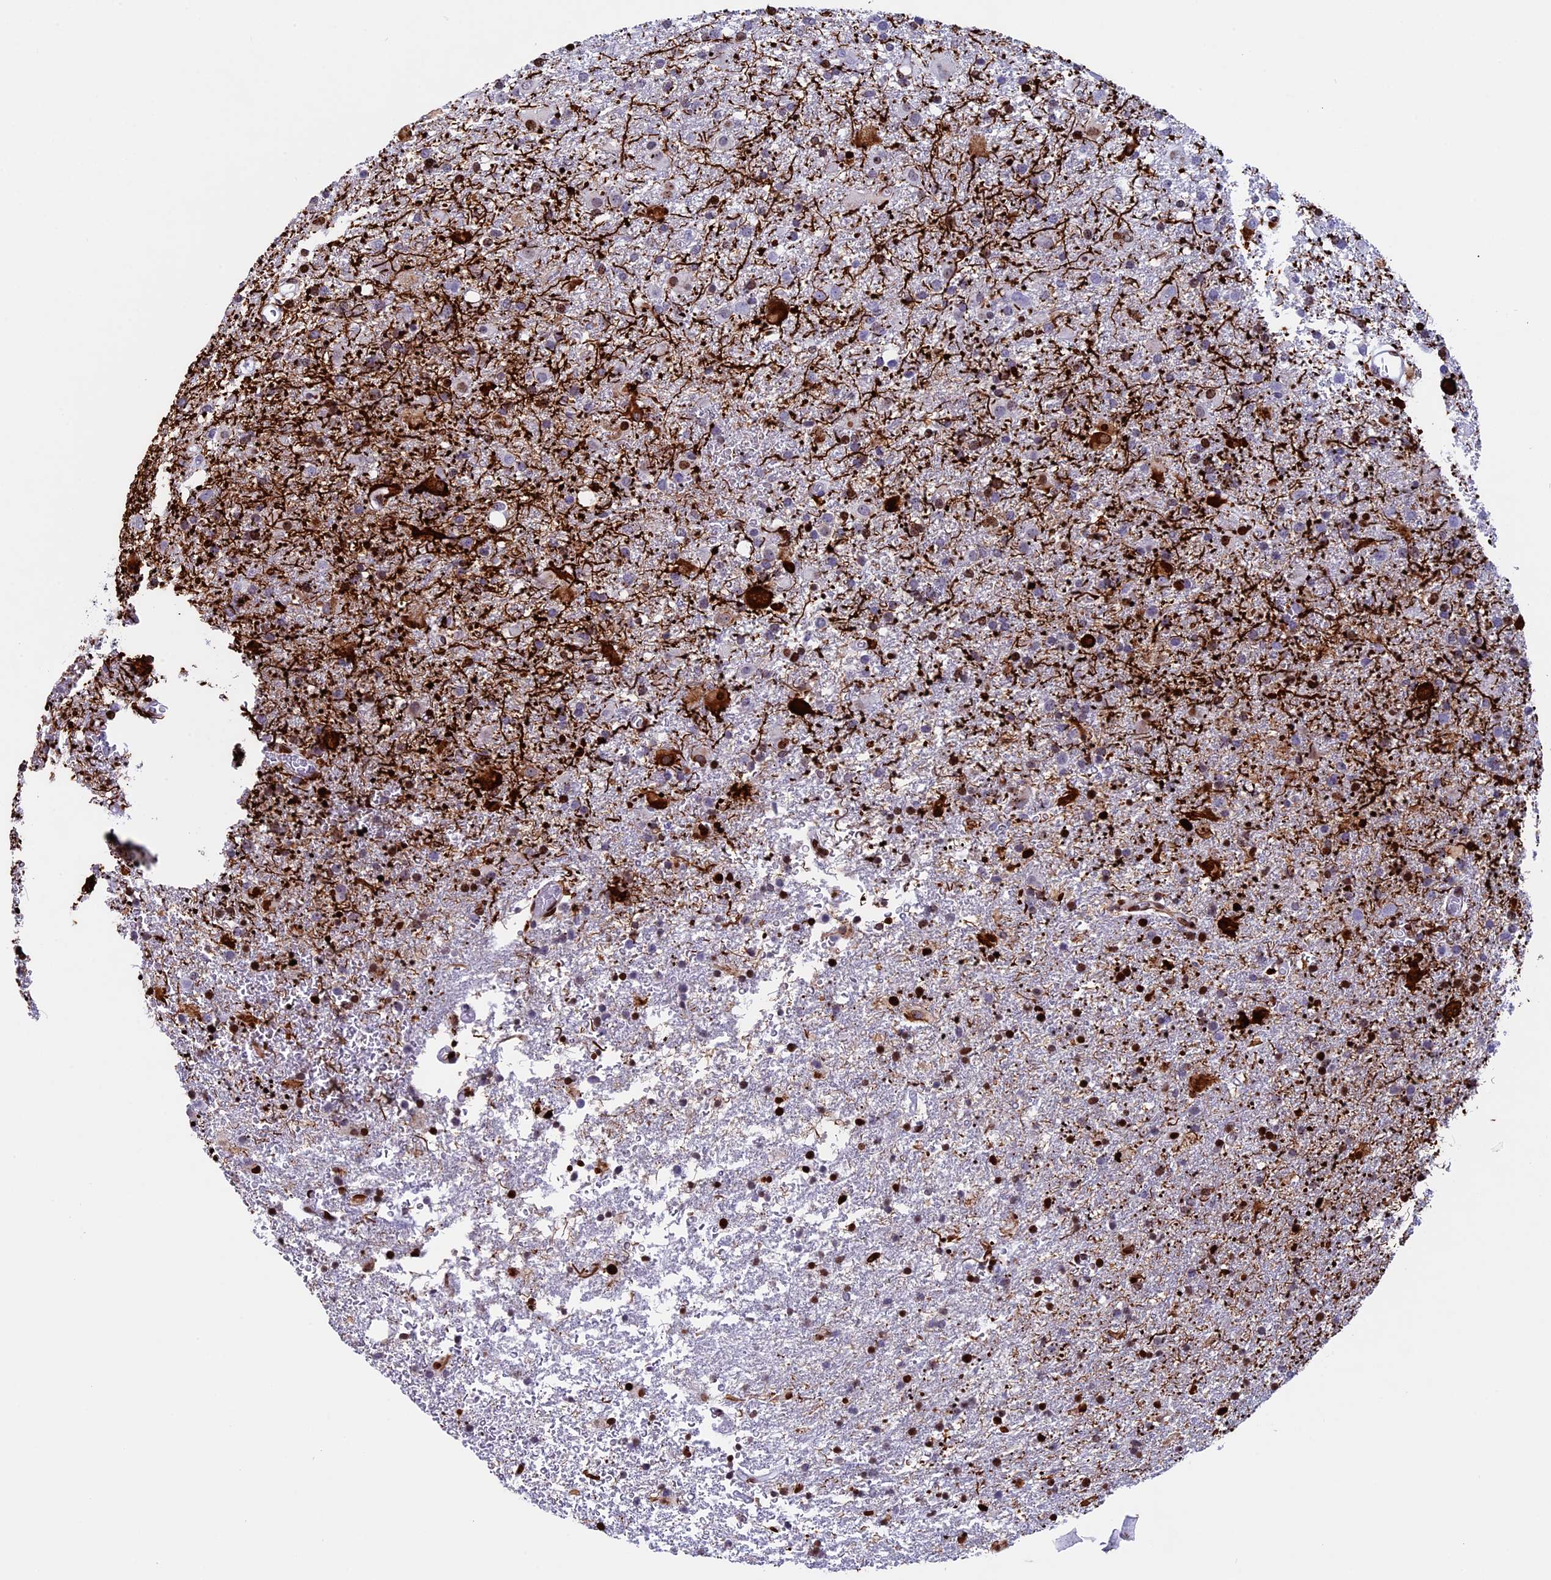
{"staining": {"intensity": "negative", "quantity": "none", "location": "none"}, "tissue": "glioma", "cell_type": "Tumor cells", "image_type": "cancer", "snomed": [{"axis": "morphology", "description": "Glioma, malignant, Low grade"}, {"axis": "topography", "description": "Brain"}], "caption": "An IHC image of glioma is shown. There is no staining in tumor cells of glioma. (DAB IHC with hematoxylin counter stain).", "gene": "BTBD3", "patient": {"sex": "male", "age": 65}}